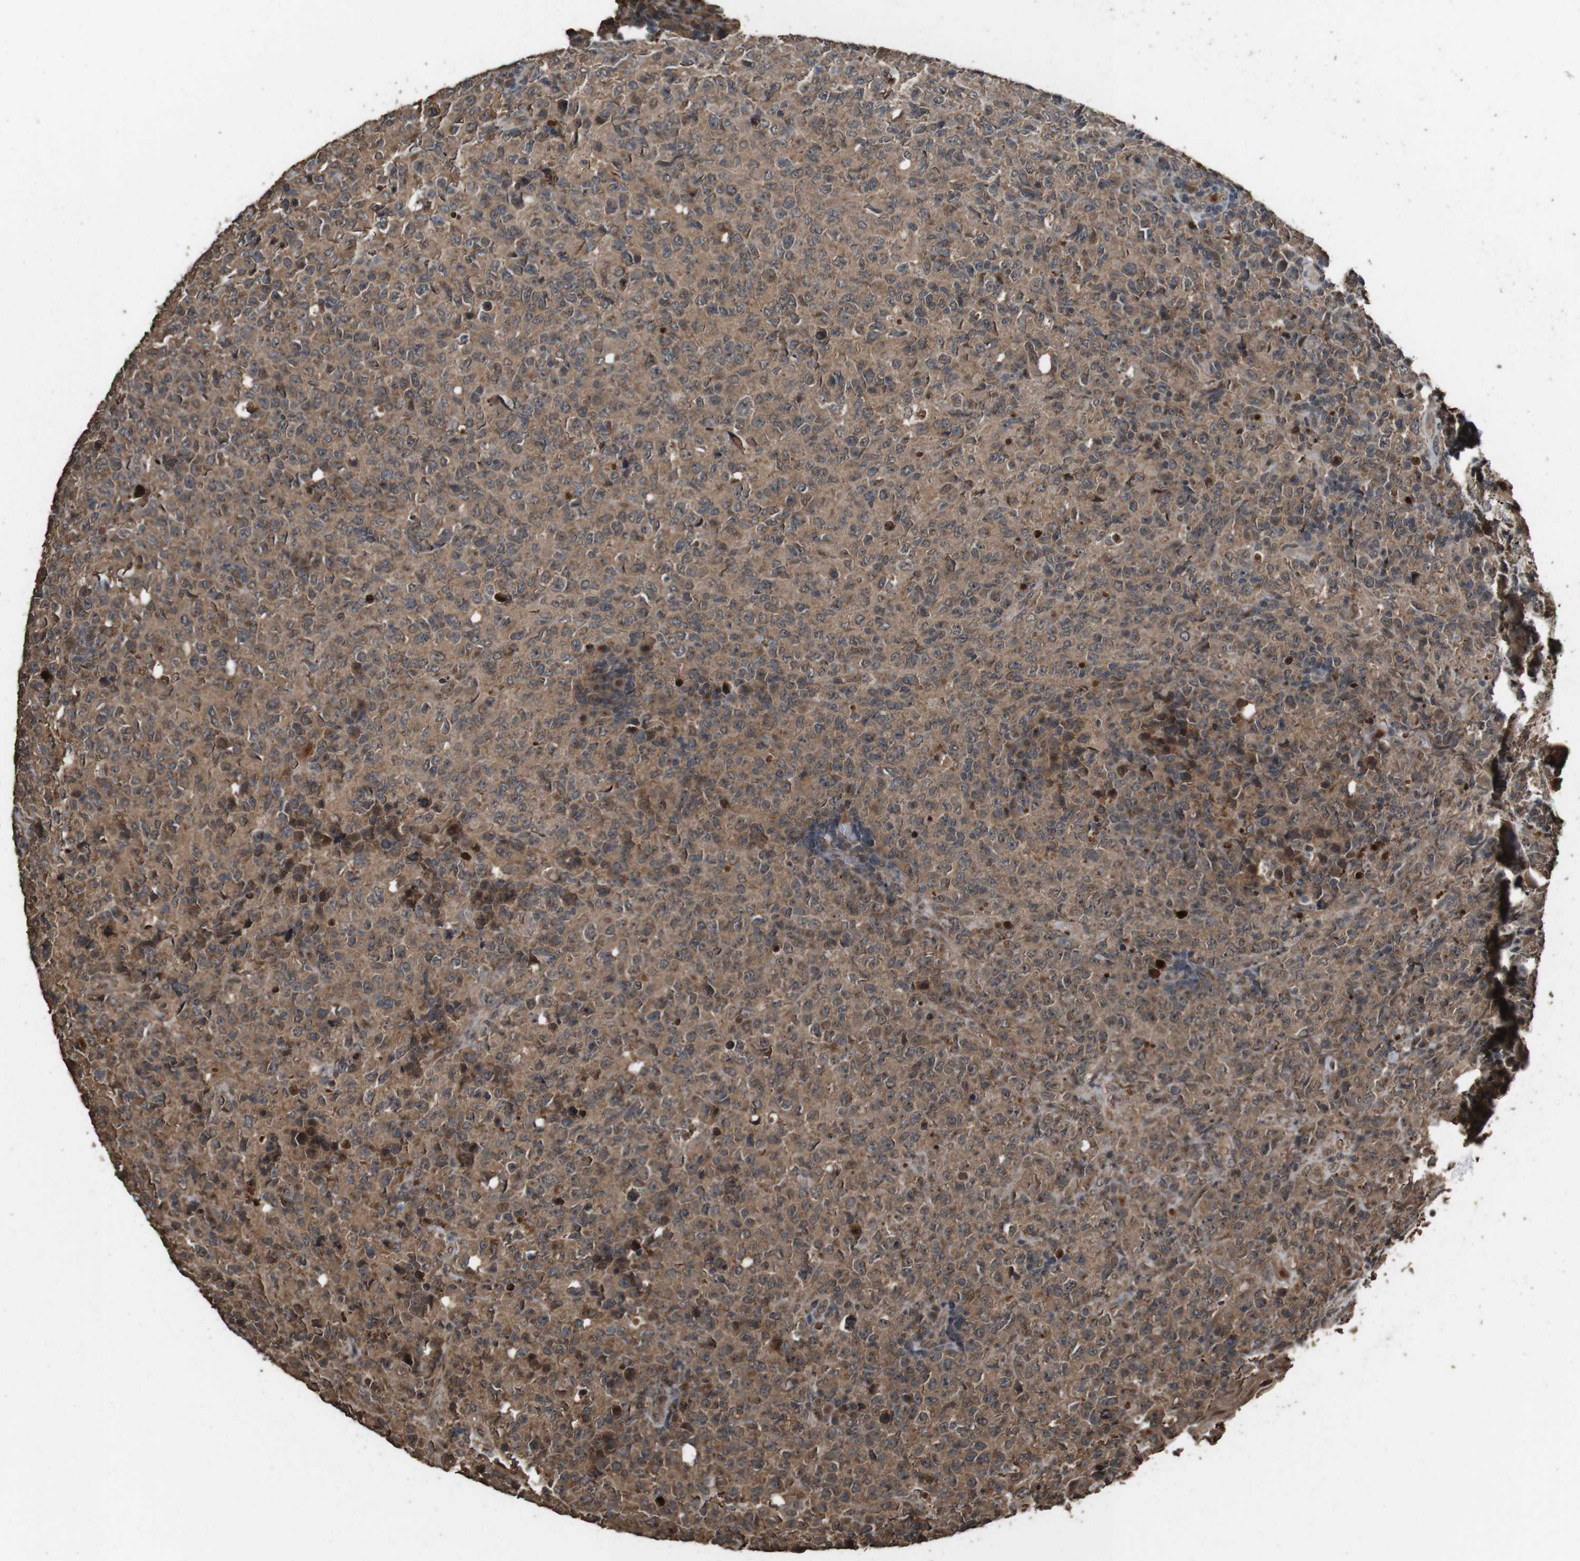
{"staining": {"intensity": "moderate", "quantity": ">75%", "location": "cytoplasmic/membranous"}, "tissue": "lymphoma", "cell_type": "Tumor cells", "image_type": "cancer", "snomed": [{"axis": "morphology", "description": "Malignant lymphoma, non-Hodgkin's type, High grade"}, {"axis": "topography", "description": "Tonsil"}], "caption": "Immunohistochemical staining of lymphoma demonstrates medium levels of moderate cytoplasmic/membranous positivity in about >75% of tumor cells. (DAB (3,3'-diaminobenzidine) IHC, brown staining for protein, blue staining for nuclei).", "gene": "RRAS2", "patient": {"sex": "female", "age": 36}}